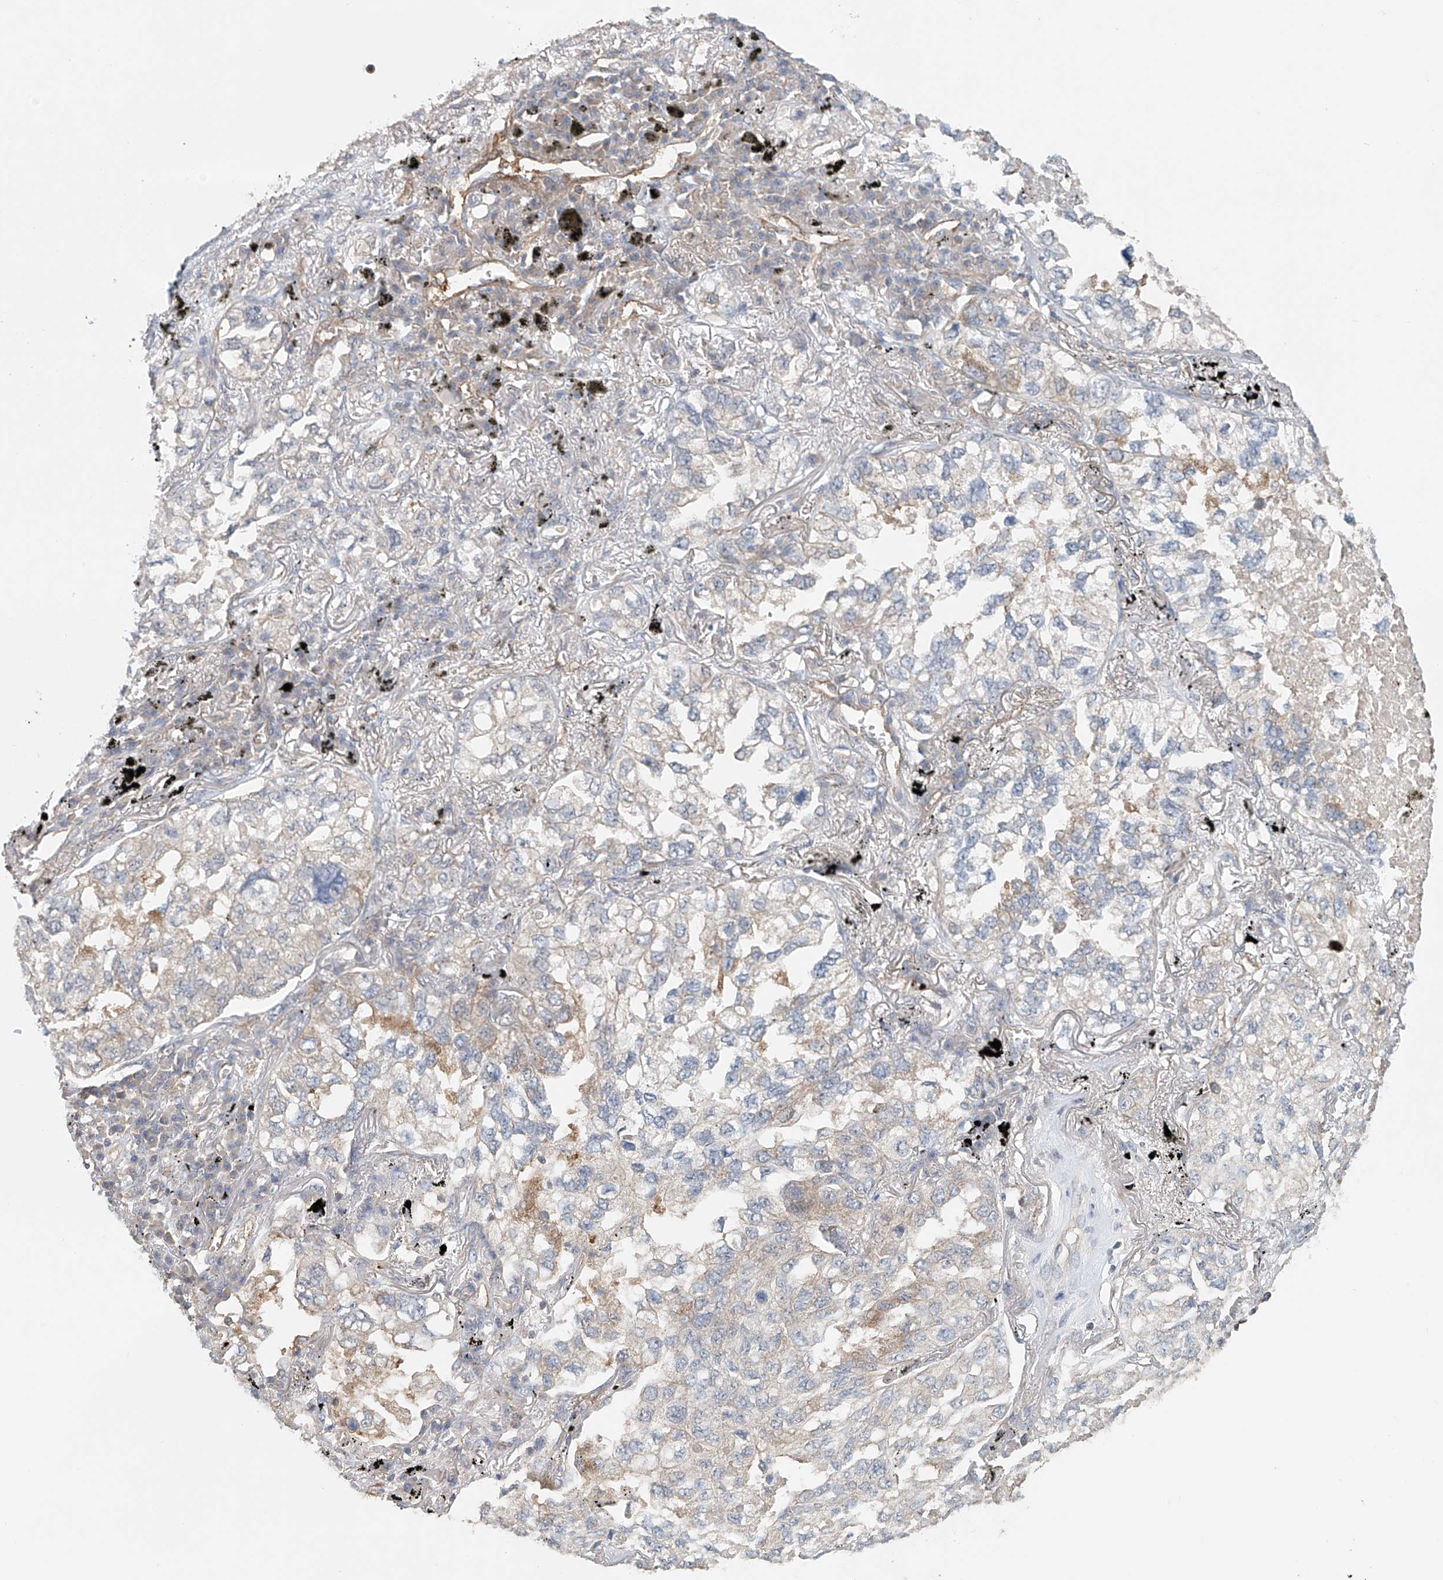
{"staining": {"intensity": "weak", "quantity": "<25%", "location": "cytoplasmic/membranous"}, "tissue": "lung cancer", "cell_type": "Tumor cells", "image_type": "cancer", "snomed": [{"axis": "morphology", "description": "Adenocarcinoma, NOS"}, {"axis": "topography", "description": "Lung"}], "caption": "Protein analysis of lung adenocarcinoma demonstrates no significant positivity in tumor cells.", "gene": "FRYL", "patient": {"sex": "male", "age": 65}}